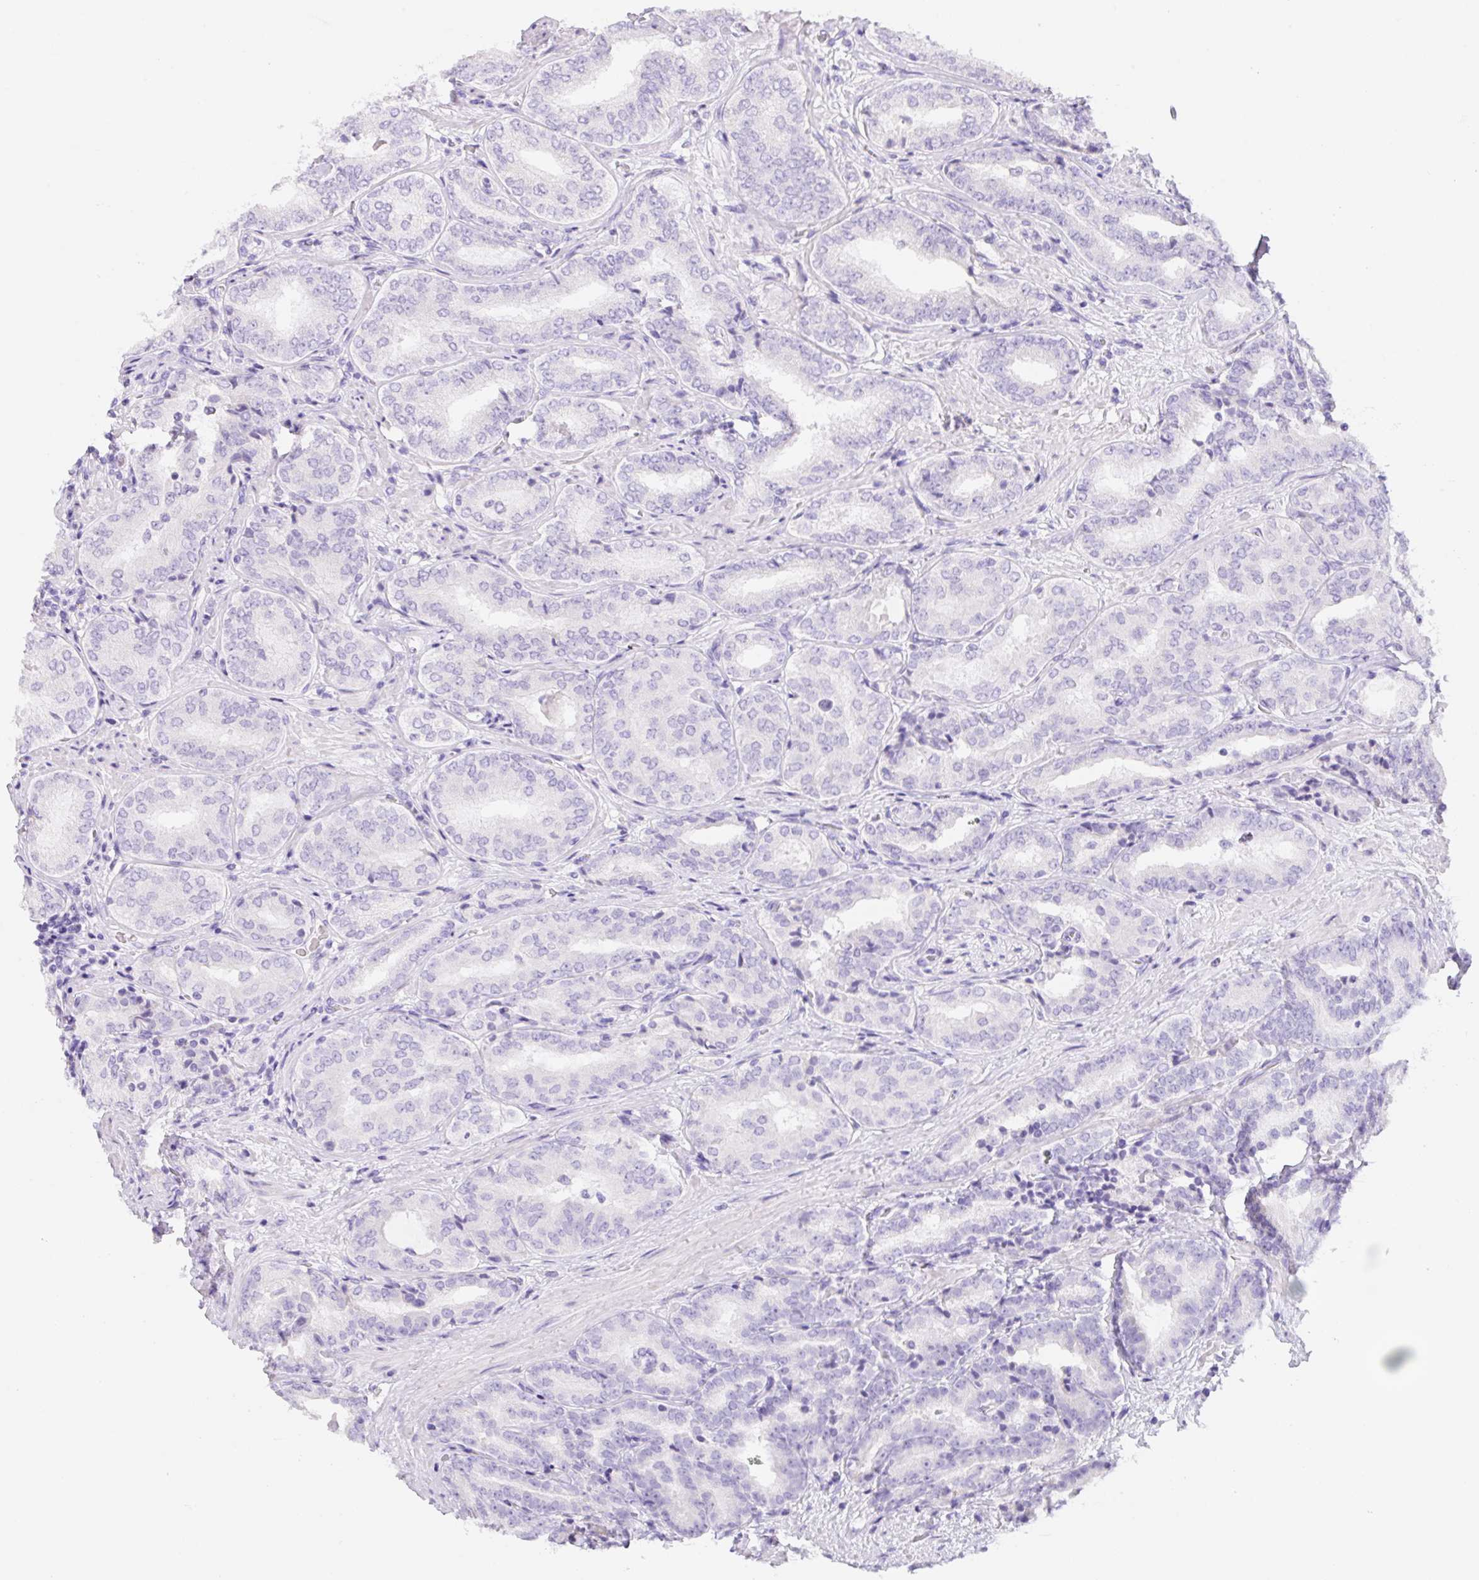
{"staining": {"intensity": "negative", "quantity": "none", "location": "none"}, "tissue": "prostate cancer", "cell_type": "Tumor cells", "image_type": "cancer", "snomed": [{"axis": "morphology", "description": "Adenocarcinoma, High grade"}, {"axis": "topography", "description": "Prostate"}], "caption": "Protein analysis of prostate cancer (high-grade adenocarcinoma) reveals no significant staining in tumor cells. (DAB (3,3'-diaminobenzidine) immunohistochemistry, high magnification).", "gene": "KLK8", "patient": {"sex": "male", "age": 72}}